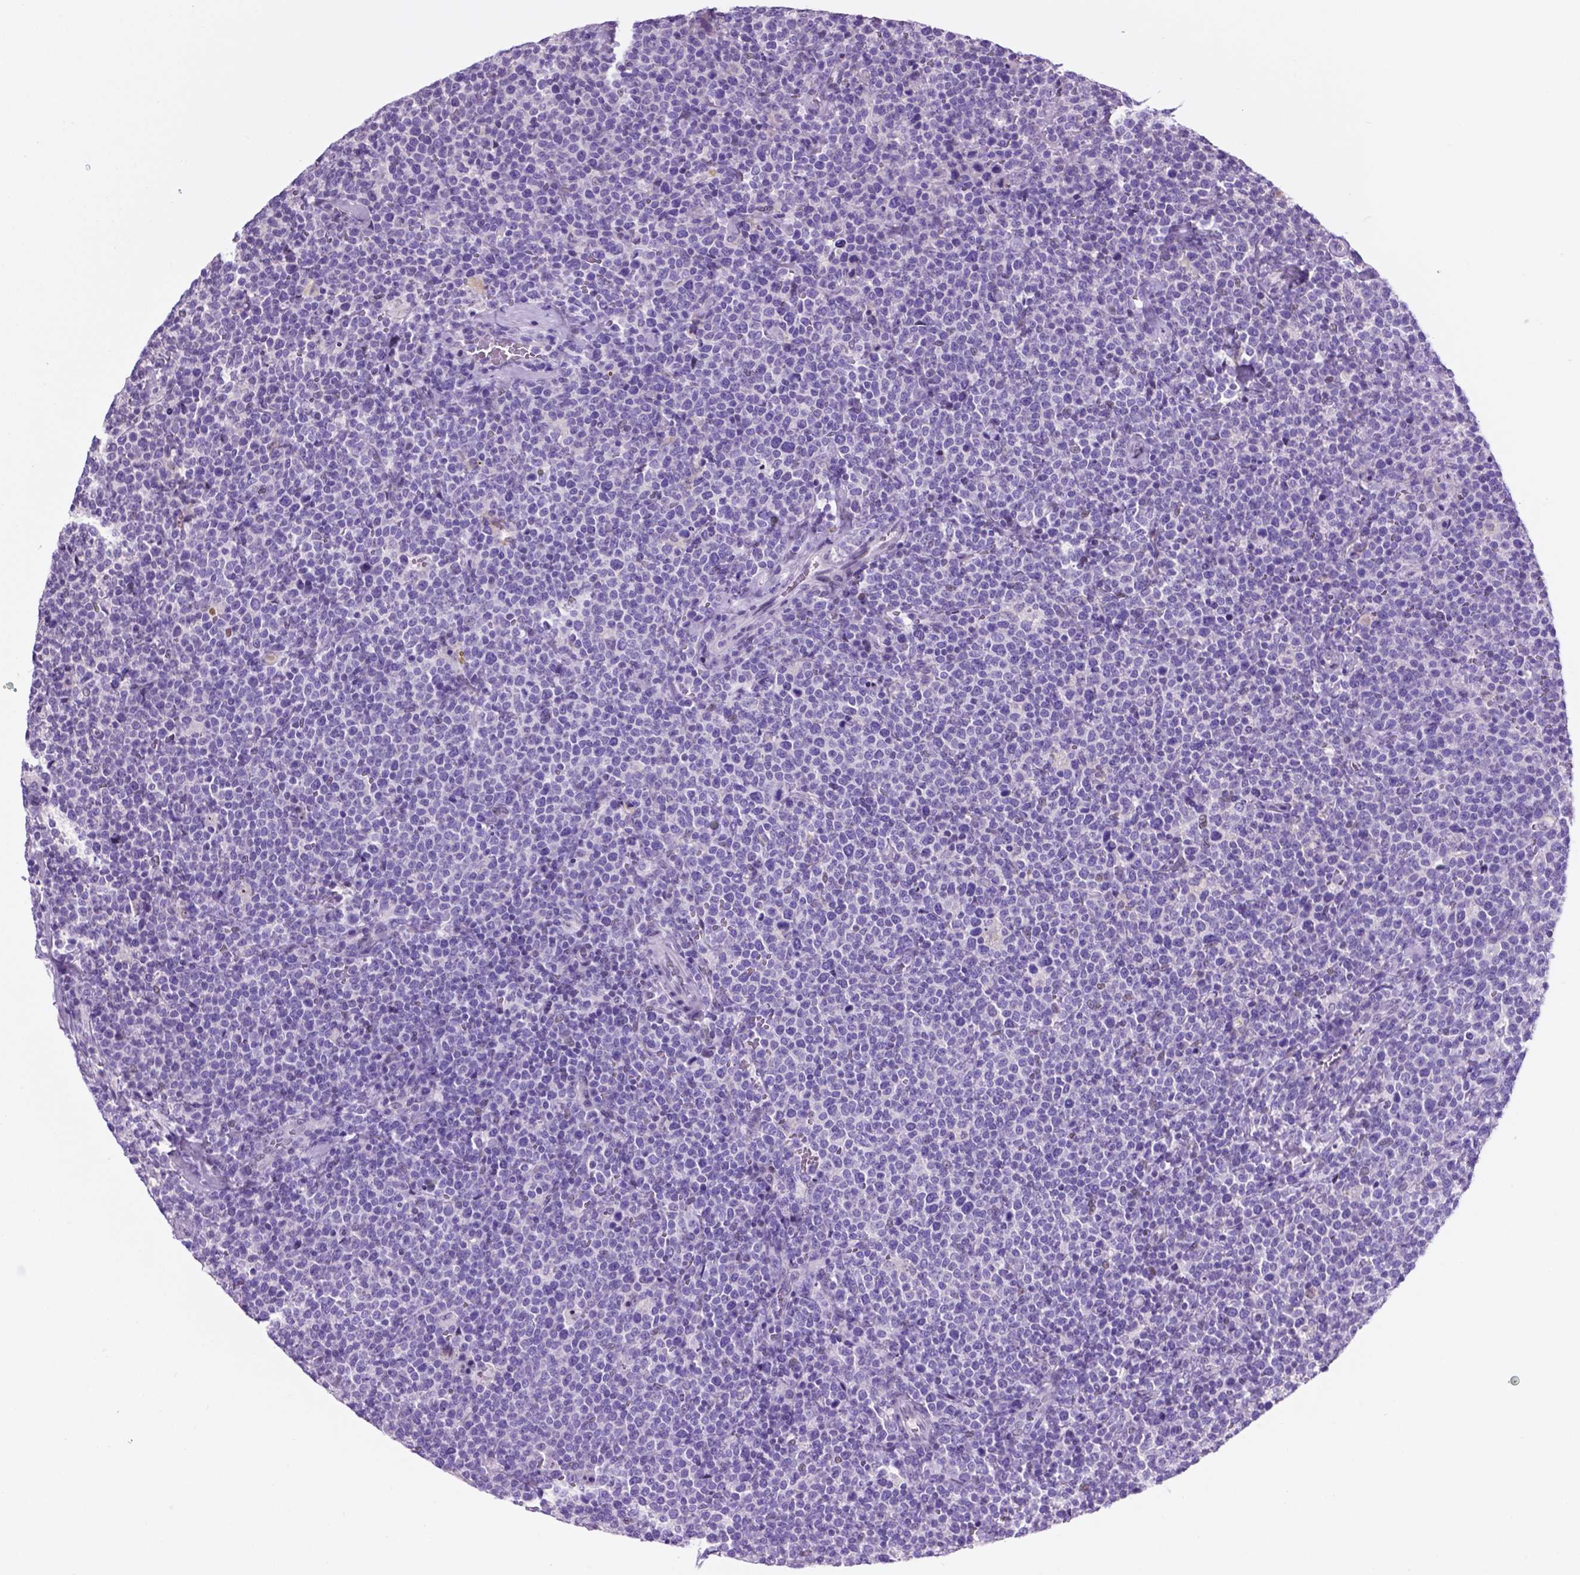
{"staining": {"intensity": "negative", "quantity": "none", "location": "none"}, "tissue": "lymphoma", "cell_type": "Tumor cells", "image_type": "cancer", "snomed": [{"axis": "morphology", "description": "Malignant lymphoma, non-Hodgkin's type, High grade"}, {"axis": "topography", "description": "Lymph node"}], "caption": "The micrograph shows no significant positivity in tumor cells of lymphoma.", "gene": "TMEM210", "patient": {"sex": "male", "age": 61}}